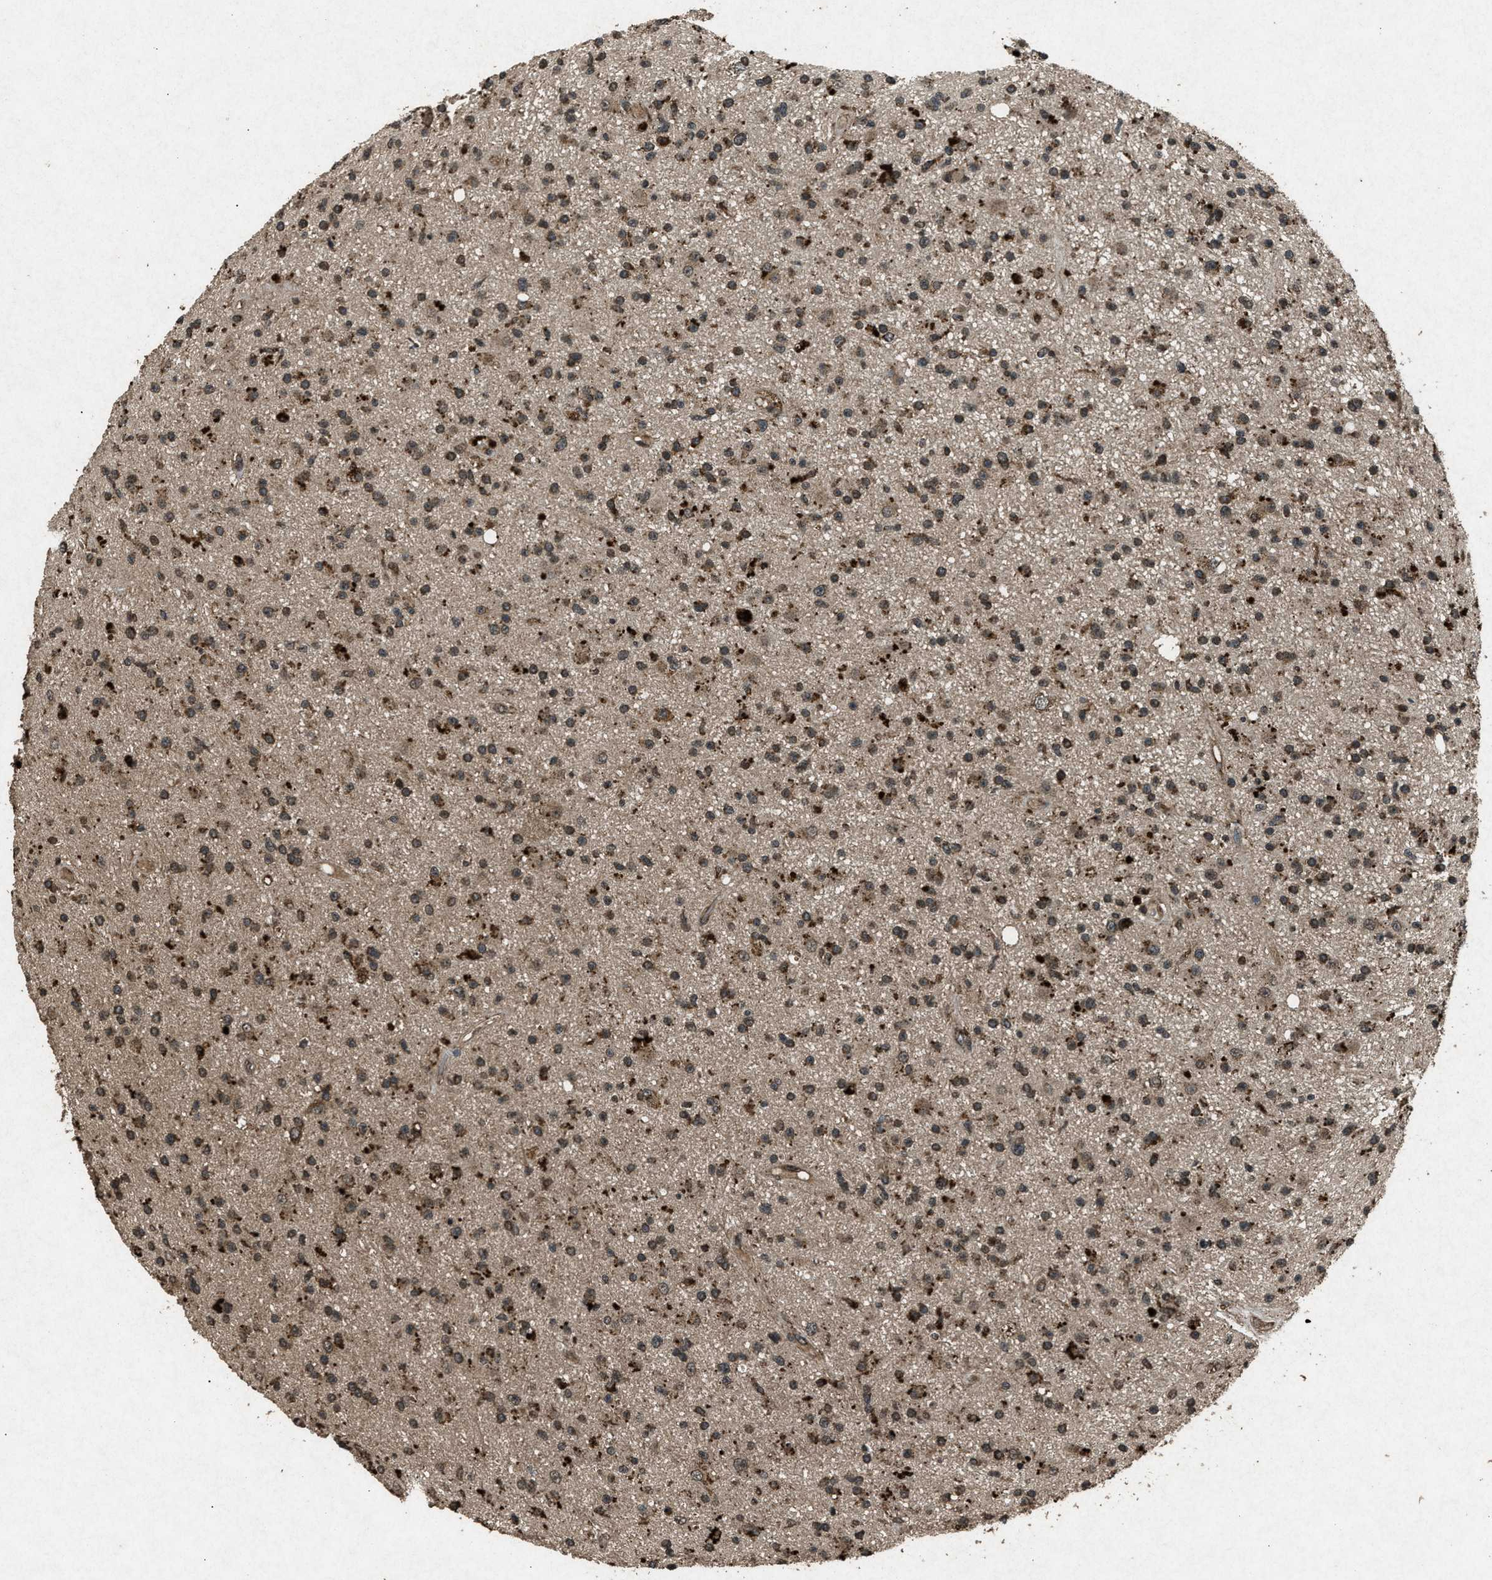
{"staining": {"intensity": "moderate", "quantity": ">75%", "location": "cytoplasmic/membranous"}, "tissue": "glioma", "cell_type": "Tumor cells", "image_type": "cancer", "snomed": [{"axis": "morphology", "description": "Glioma, malignant, High grade"}, {"axis": "topography", "description": "Brain"}], "caption": "Moderate cytoplasmic/membranous positivity is appreciated in approximately >75% of tumor cells in malignant high-grade glioma.", "gene": "OAS1", "patient": {"sex": "male", "age": 33}}